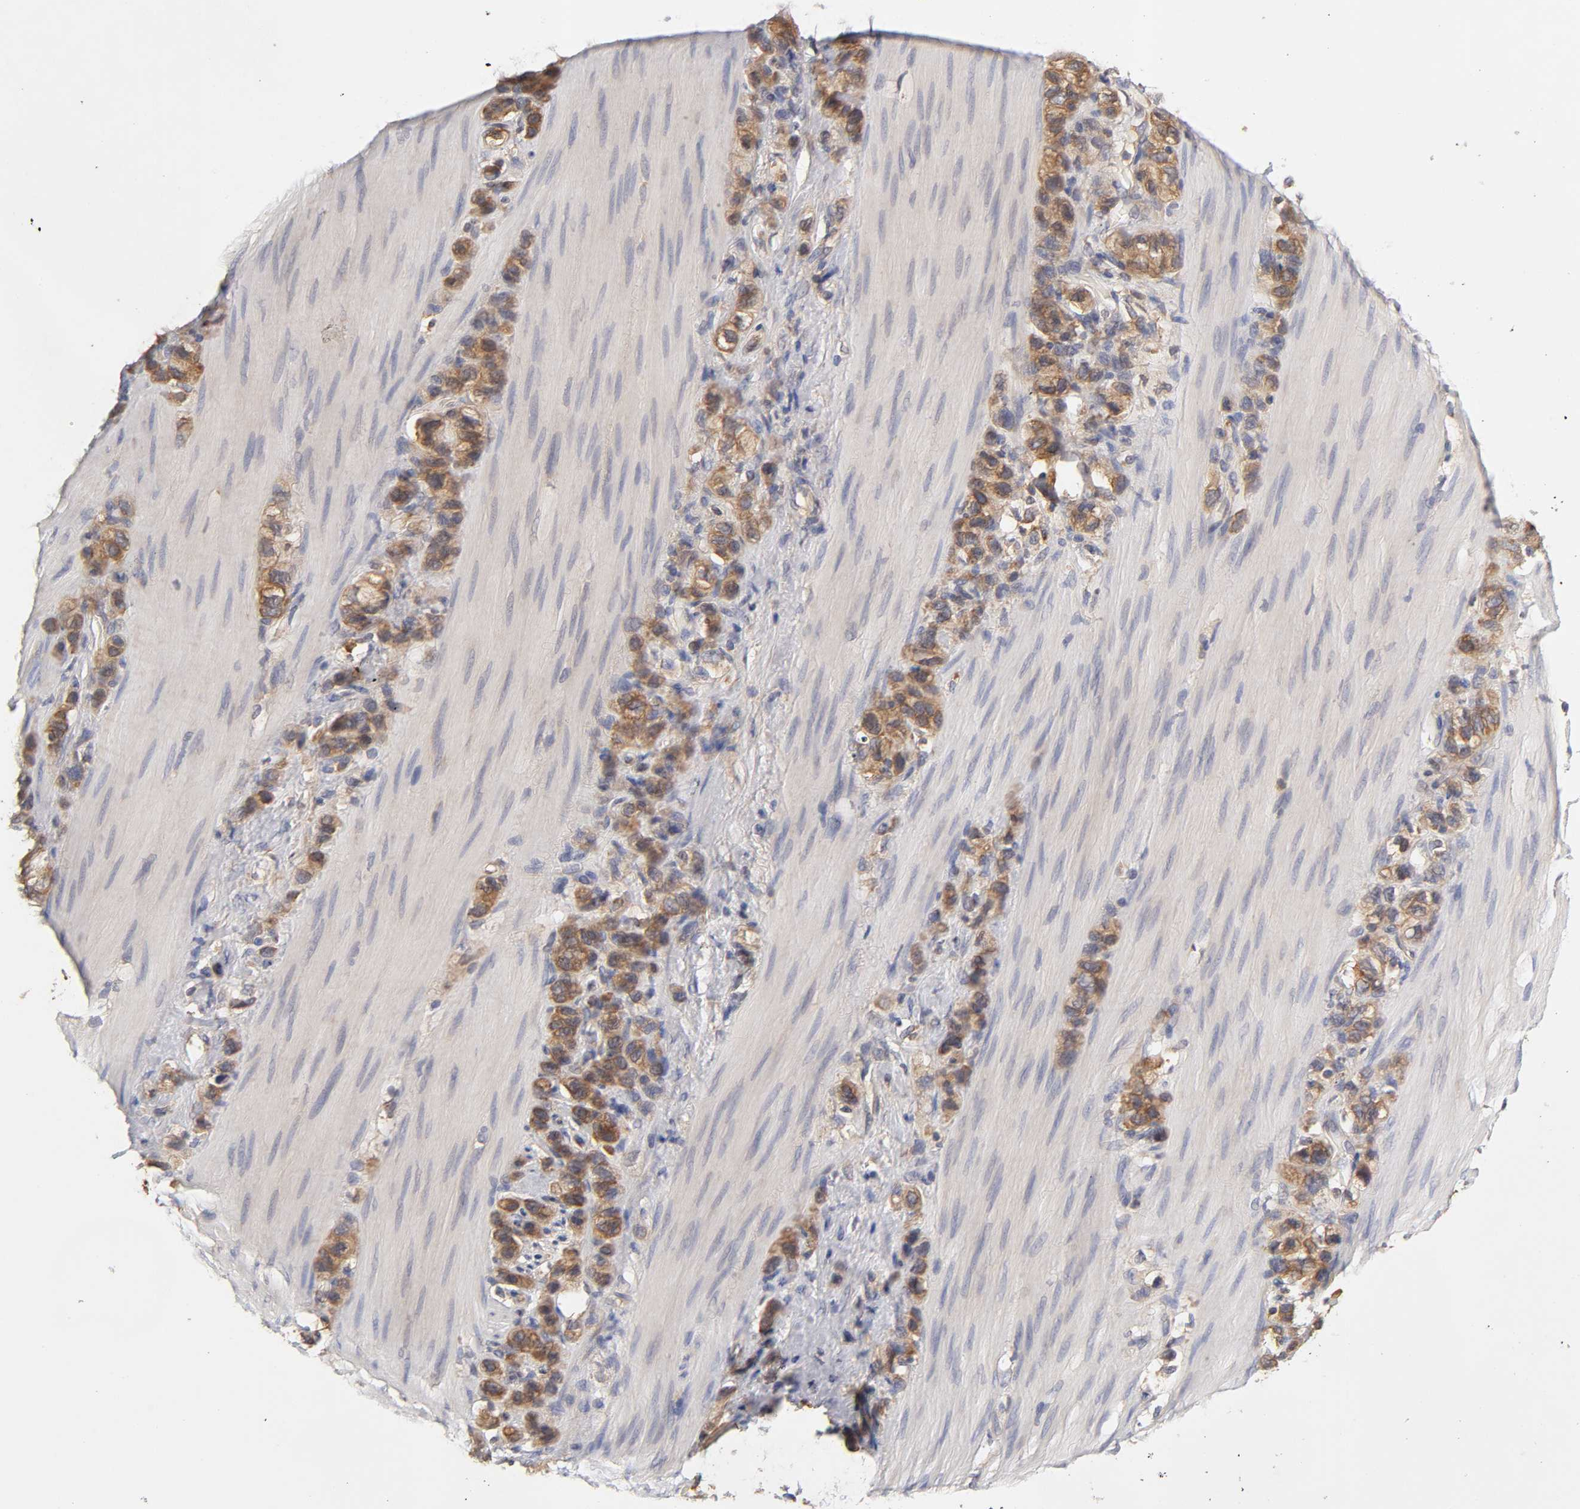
{"staining": {"intensity": "moderate", "quantity": ">75%", "location": "cytoplasmic/membranous"}, "tissue": "stomach cancer", "cell_type": "Tumor cells", "image_type": "cancer", "snomed": [{"axis": "morphology", "description": "Normal tissue, NOS"}, {"axis": "morphology", "description": "Adenocarcinoma, NOS"}, {"axis": "morphology", "description": "Adenocarcinoma, High grade"}, {"axis": "topography", "description": "Stomach, upper"}, {"axis": "topography", "description": "Stomach"}], "caption": "Human stomach cancer stained with a protein marker reveals moderate staining in tumor cells.", "gene": "RPS29", "patient": {"sex": "female", "age": 65}}